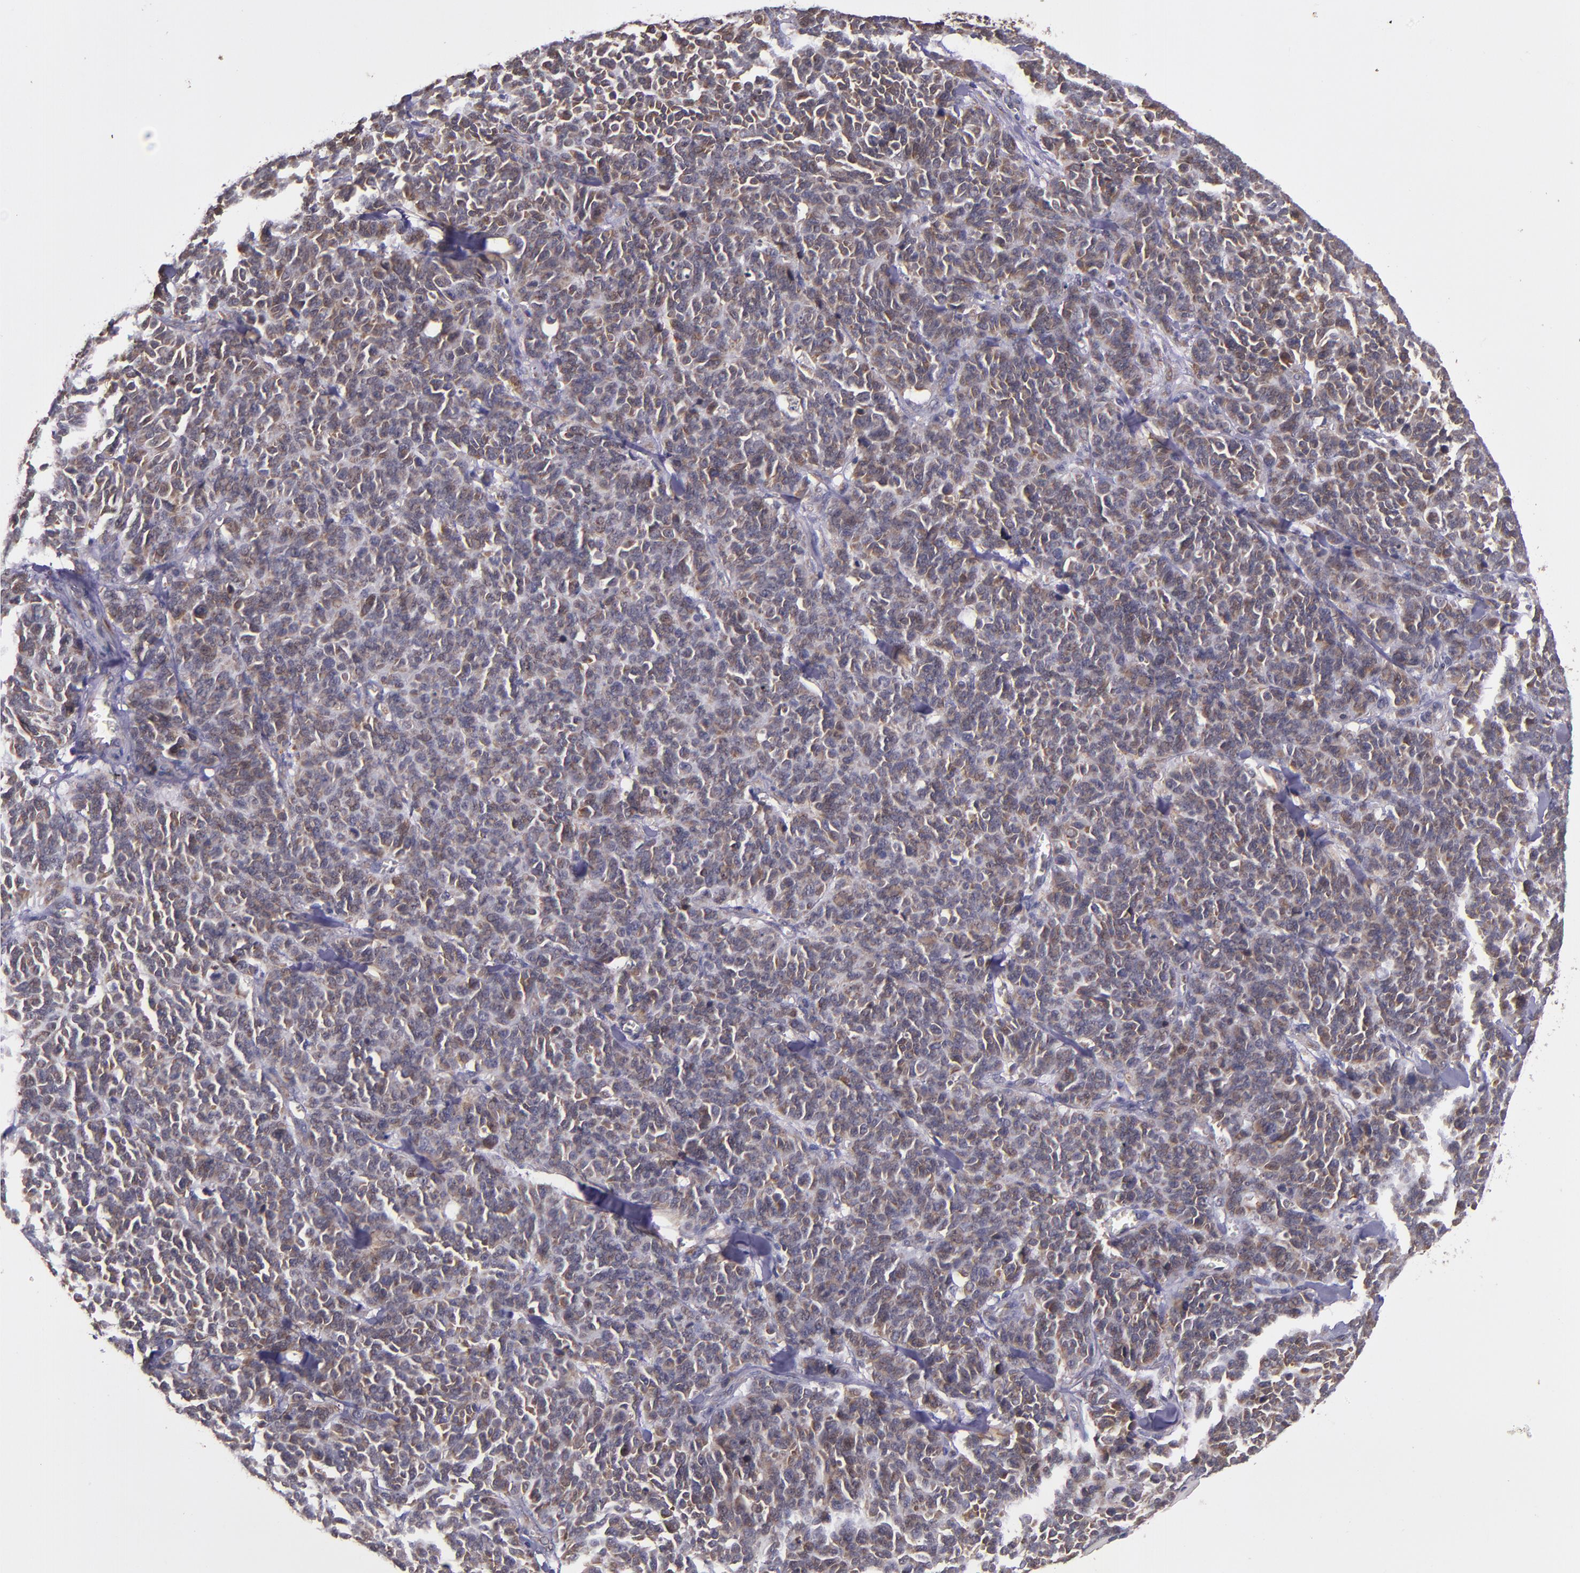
{"staining": {"intensity": "moderate", "quantity": ">75%", "location": "cytoplasmic/membranous"}, "tissue": "lung cancer", "cell_type": "Tumor cells", "image_type": "cancer", "snomed": [{"axis": "morphology", "description": "Neoplasm, malignant, NOS"}, {"axis": "topography", "description": "Lung"}], "caption": "A micrograph showing moderate cytoplasmic/membranous positivity in approximately >75% of tumor cells in lung cancer, as visualized by brown immunohistochemical staining.", "gene": "PRAF2", "patient": {"sex": "female", "age": 58}}